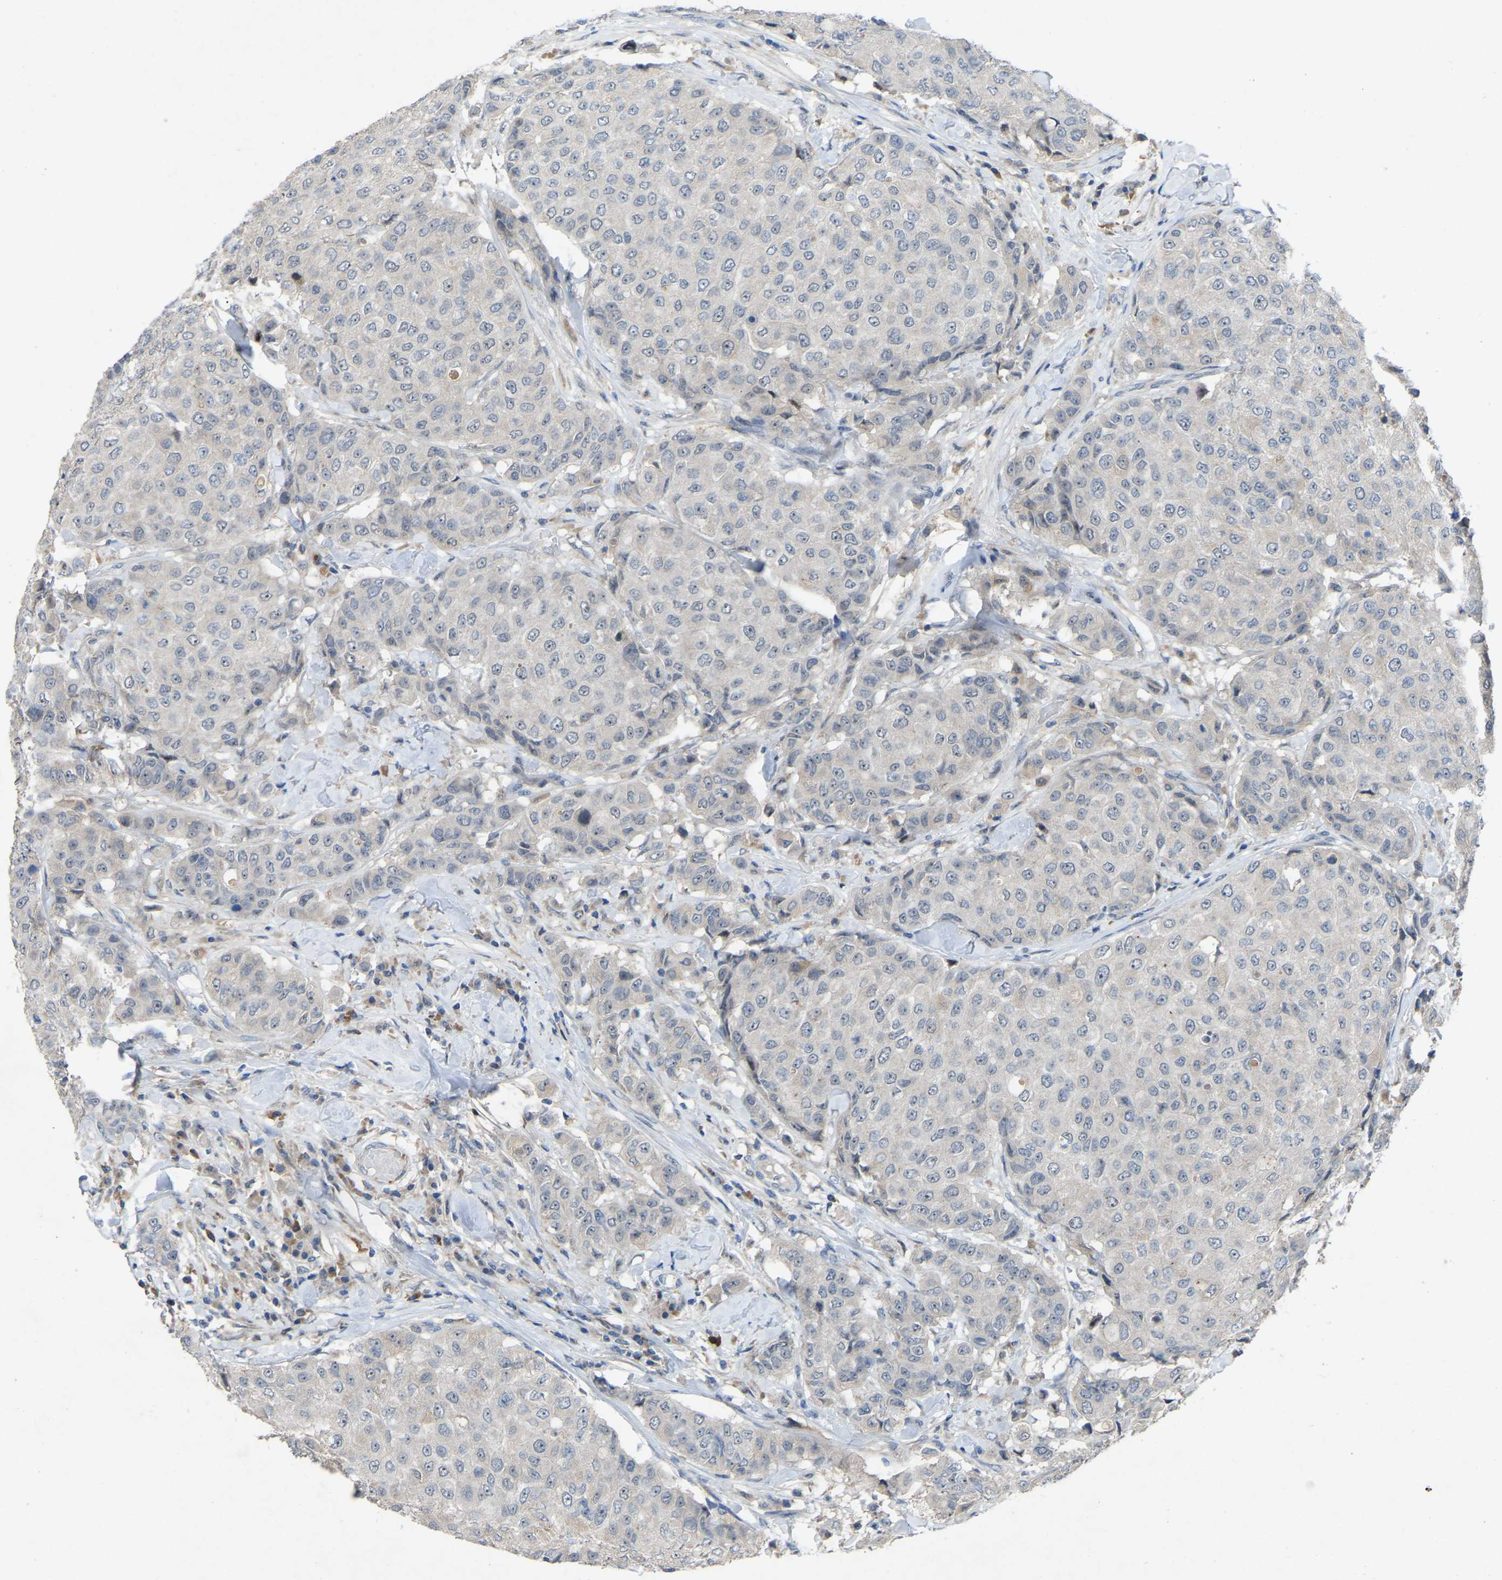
{"staining": {"intensity": "negative", "quantity": "none", "location": "none"}, "tissue": "breast cancer", "cell_type": "Tumor cells", "image_type": "cancer", "snomed": [{"axis": "morphology", "description": "Duct carcinoma"}, {"axis": "topography", "description": "Breast"}], "caption": "This is a micrograph of IHC staining of breast infiltrating ductal carcinoma, which shows no positivity in tumor cells. The staining is performed using DAB (3,3'-diaminobenzidine) brown chromogen with nuclei counter-stained in using hematoxylin.", "gene": "FHIT", "patient": {"sex": "female", "age": 27}}